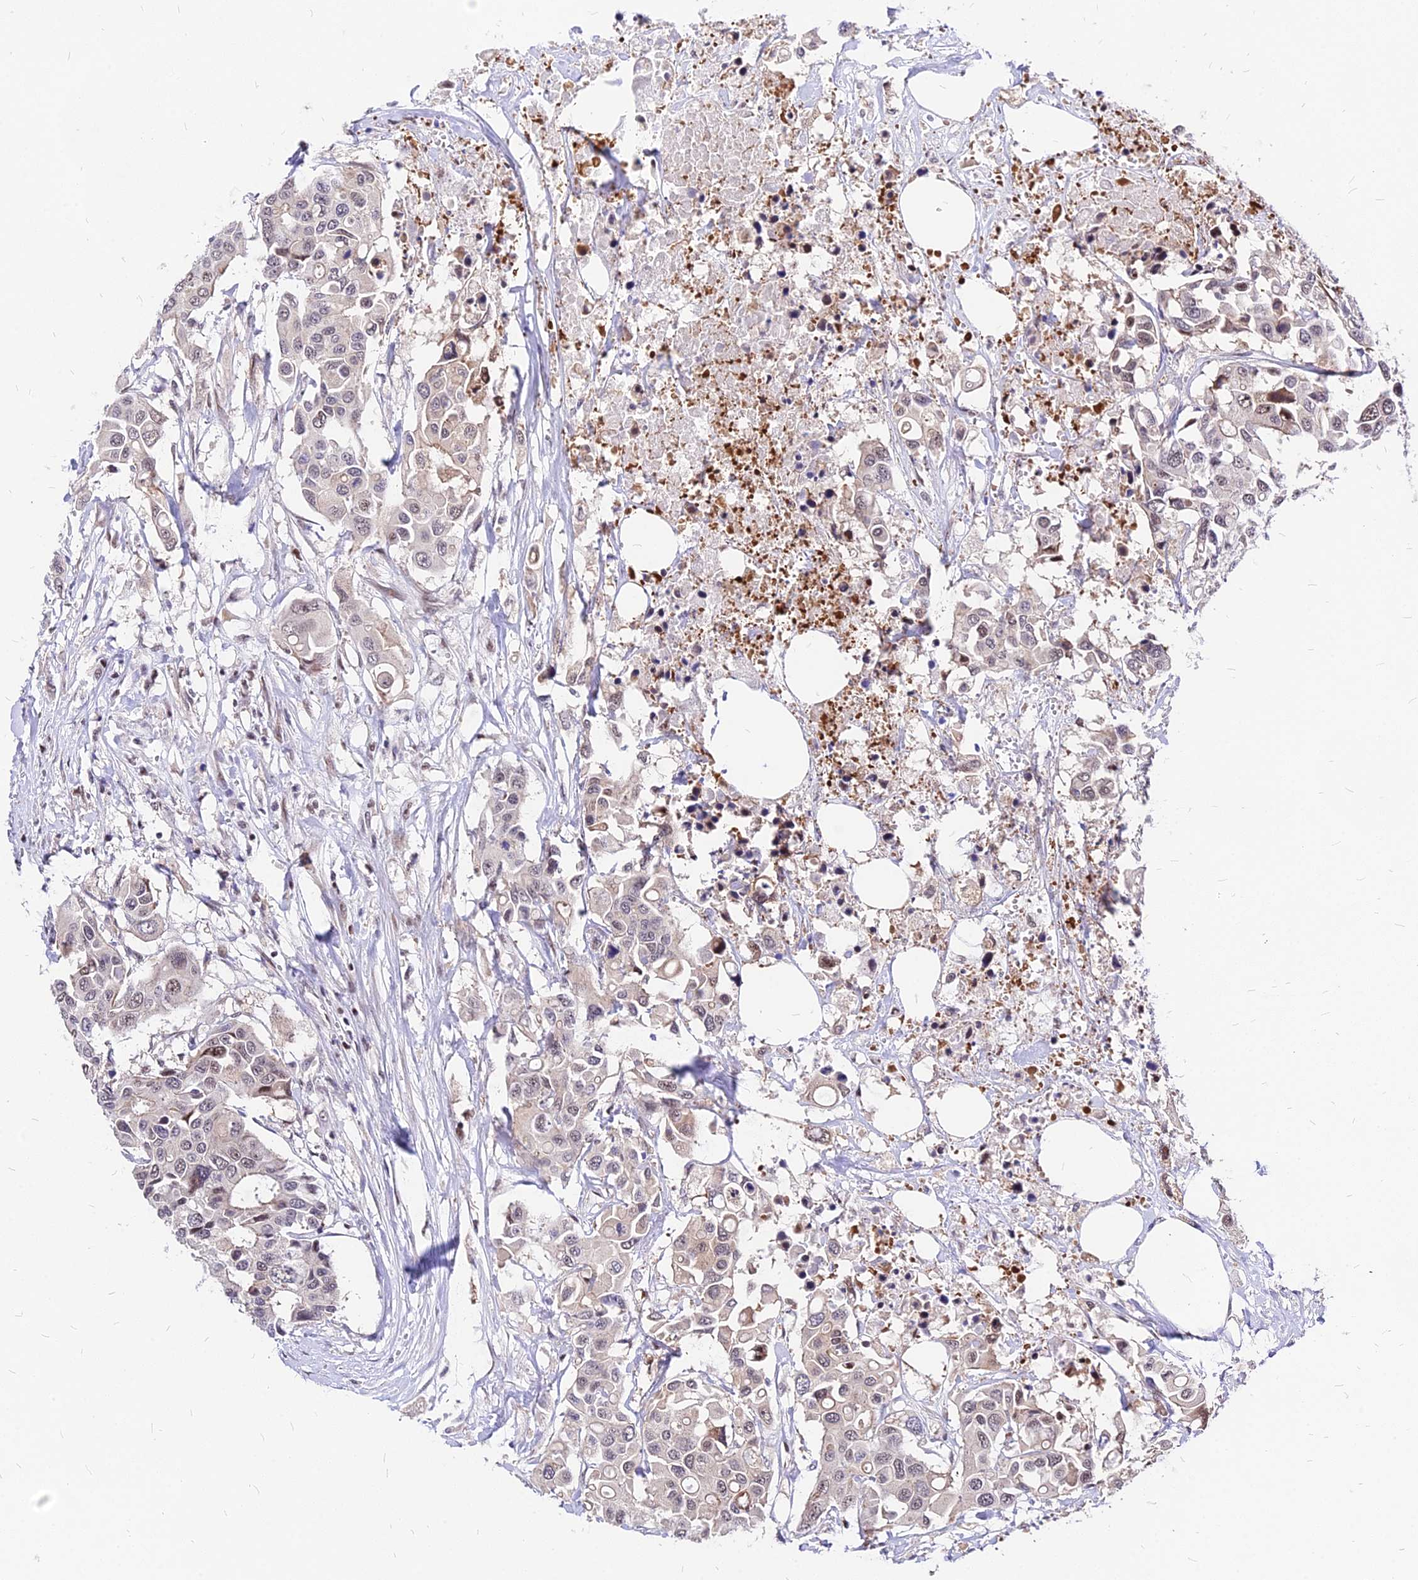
{"staining": {"intensity": "weak", "quantity": "25%-75%", "location": "nuclear"}, "tissue": "colorectal cancer", "cell_type": "Tumor cells", "image_type": "cancer", "snomed": [{"axis": "morphology", "description": "Adenocarcinoma, NOS"}, {"axis": "topography", "description": "Colon"}], "caption": "Colorectal adenocarcinoma stained with a brown dye demonstrates weak nuclear positive expression in about 25%-75% of tumor cells.", "gene": "DDX55", "patient": {"sex": "male", "age": 77}}